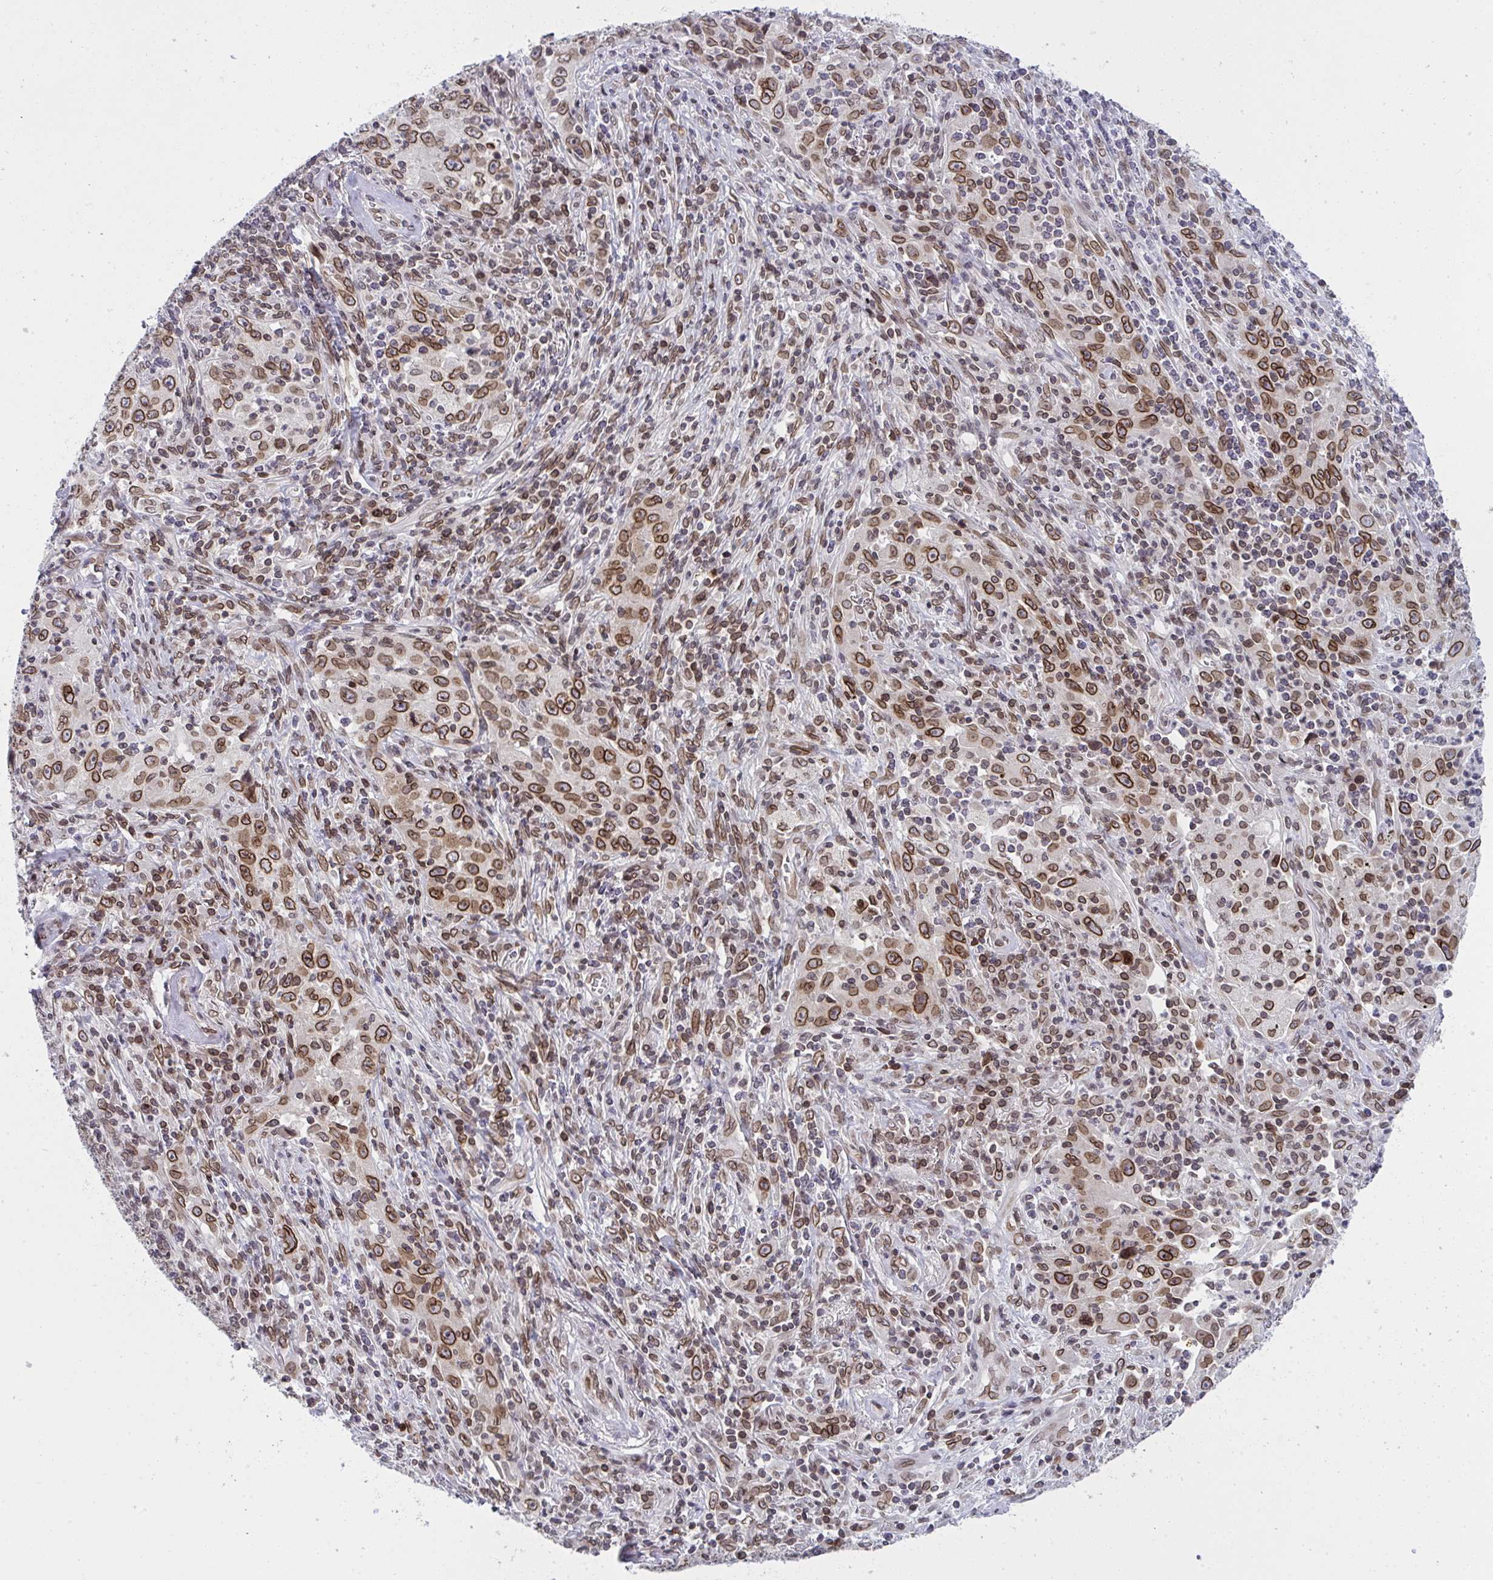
{"staining": {"intensity": "strong", "quantity": "25%-75%", "location": "cytoplasmic/membranous,nuclear"}, "tissue": "lung cancer", "cell_type": "Tumor cells", "image_type": "cancer", "snomed": [{"axis": "morphology", "description": "Squamous cell carcinoma, NOS"}, {"axis": "topography", "description": "Lung"}], "caption": "Lung cancer stained with DAB immunohistochemistry (IHC) reveals high levels of strong cytoplasmic/membranous and nuclear positivity in approximately 25%-75% of tumor cells.", "gene": "RANBP2", "patient": {"sex": "male", "age": 71}}